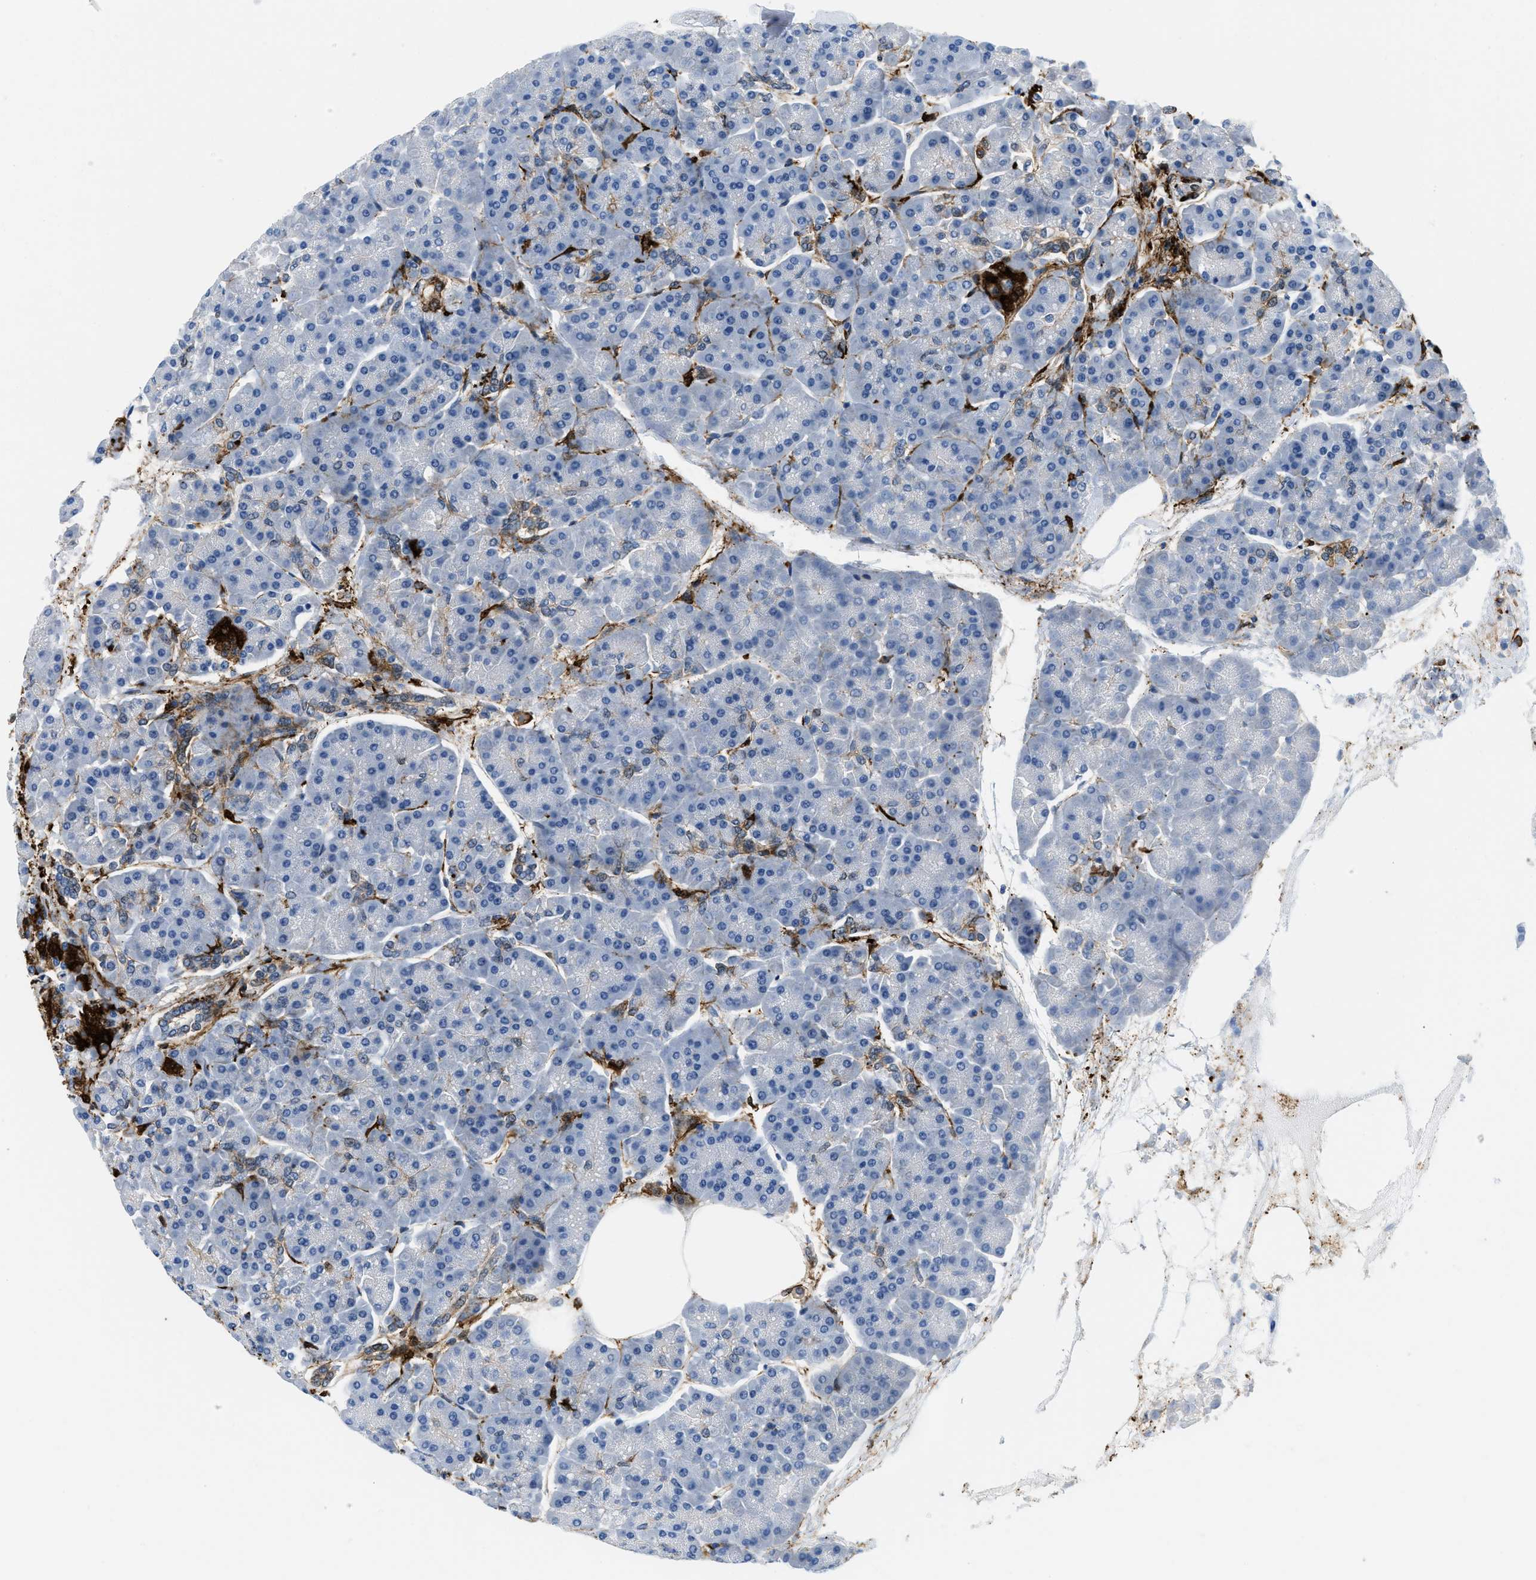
{"staining": {"intensity": "moderate", "quantity": "<25%", "location": "cytoplasmic/membranous"}, "tissue": "pancreas", "cell_type": "Exocrine glandular cells", "image_type": "normal", "snomed": [{"axis": "morphology", "description": "Normal tissue, NOS"}, {"axis": "topography", "description": "Pancreas"}], "caption": "Protein expression analysis of normal human pancreas reveals moderate cytoplasmic/membranous expression in about <25% of exocrine glandular cells.", "gene": "GSN", "patient": {"sex": "female", "age": 70}}